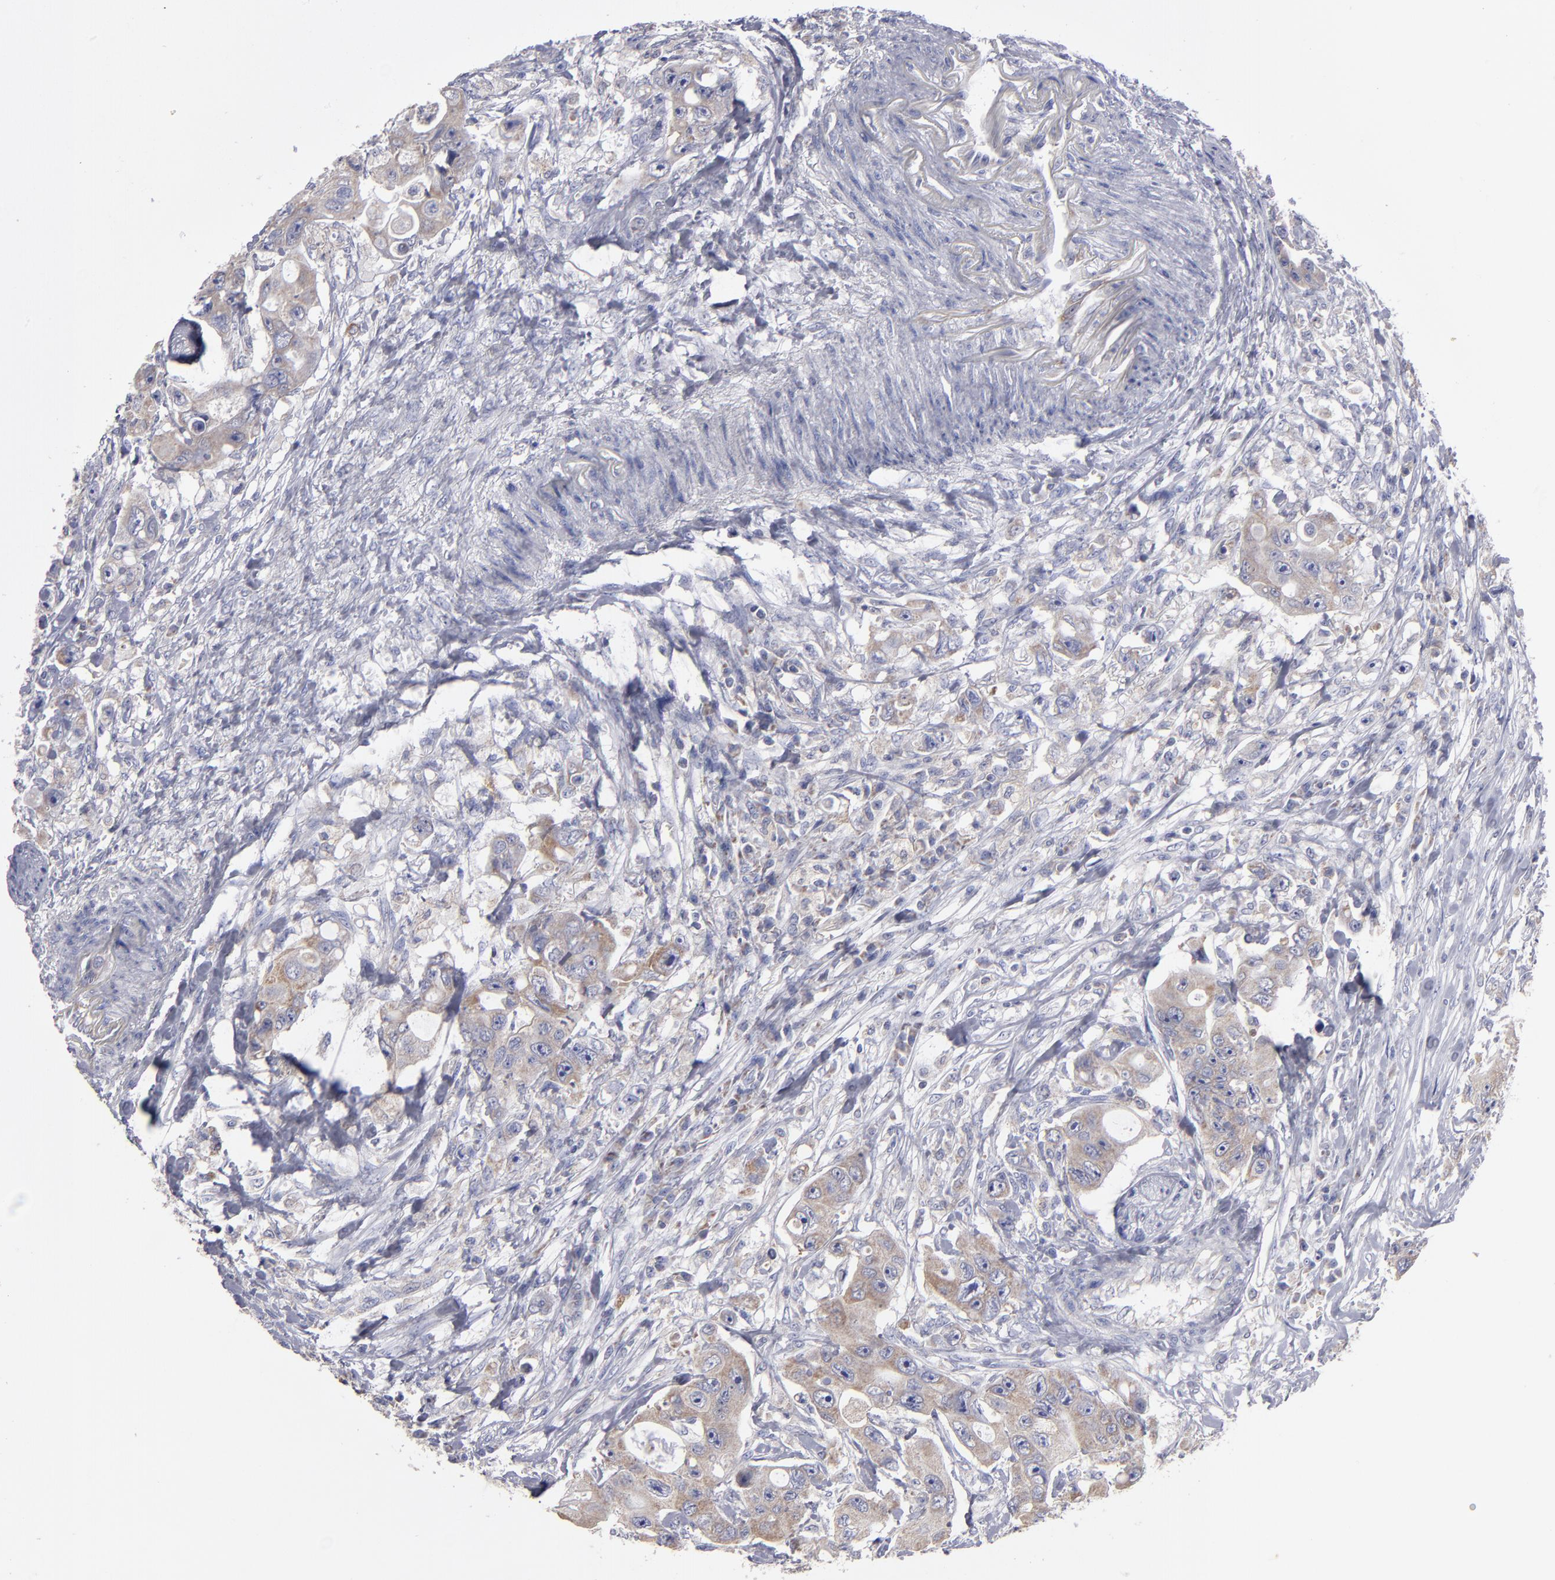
{"staining": {"intensity": "moderate", "quantity": ">75%", "location": "cytoplasmic/membranous"}, "tissue": "colorectal cancer", "cell_type": "Tumor cells", "image_type": "cancer", "snomed": [{"axis": "morphology", "description": "Adenocarcinoma, NOS"}, {"axis": "topography", "description": "Colon"}], "caption": "A medium amount of moderate cytoplasmic/membranous positivity is appreciated in about >75% of tumor cells in colorectal cancer (adenocarcinoma) tissue. (DAB (3,3'-diaminobenzidine) = brown stain, brightfield microscopy at high magnification).", "gene": "FGR", "patient": {"sex": "female", "age": 46}}